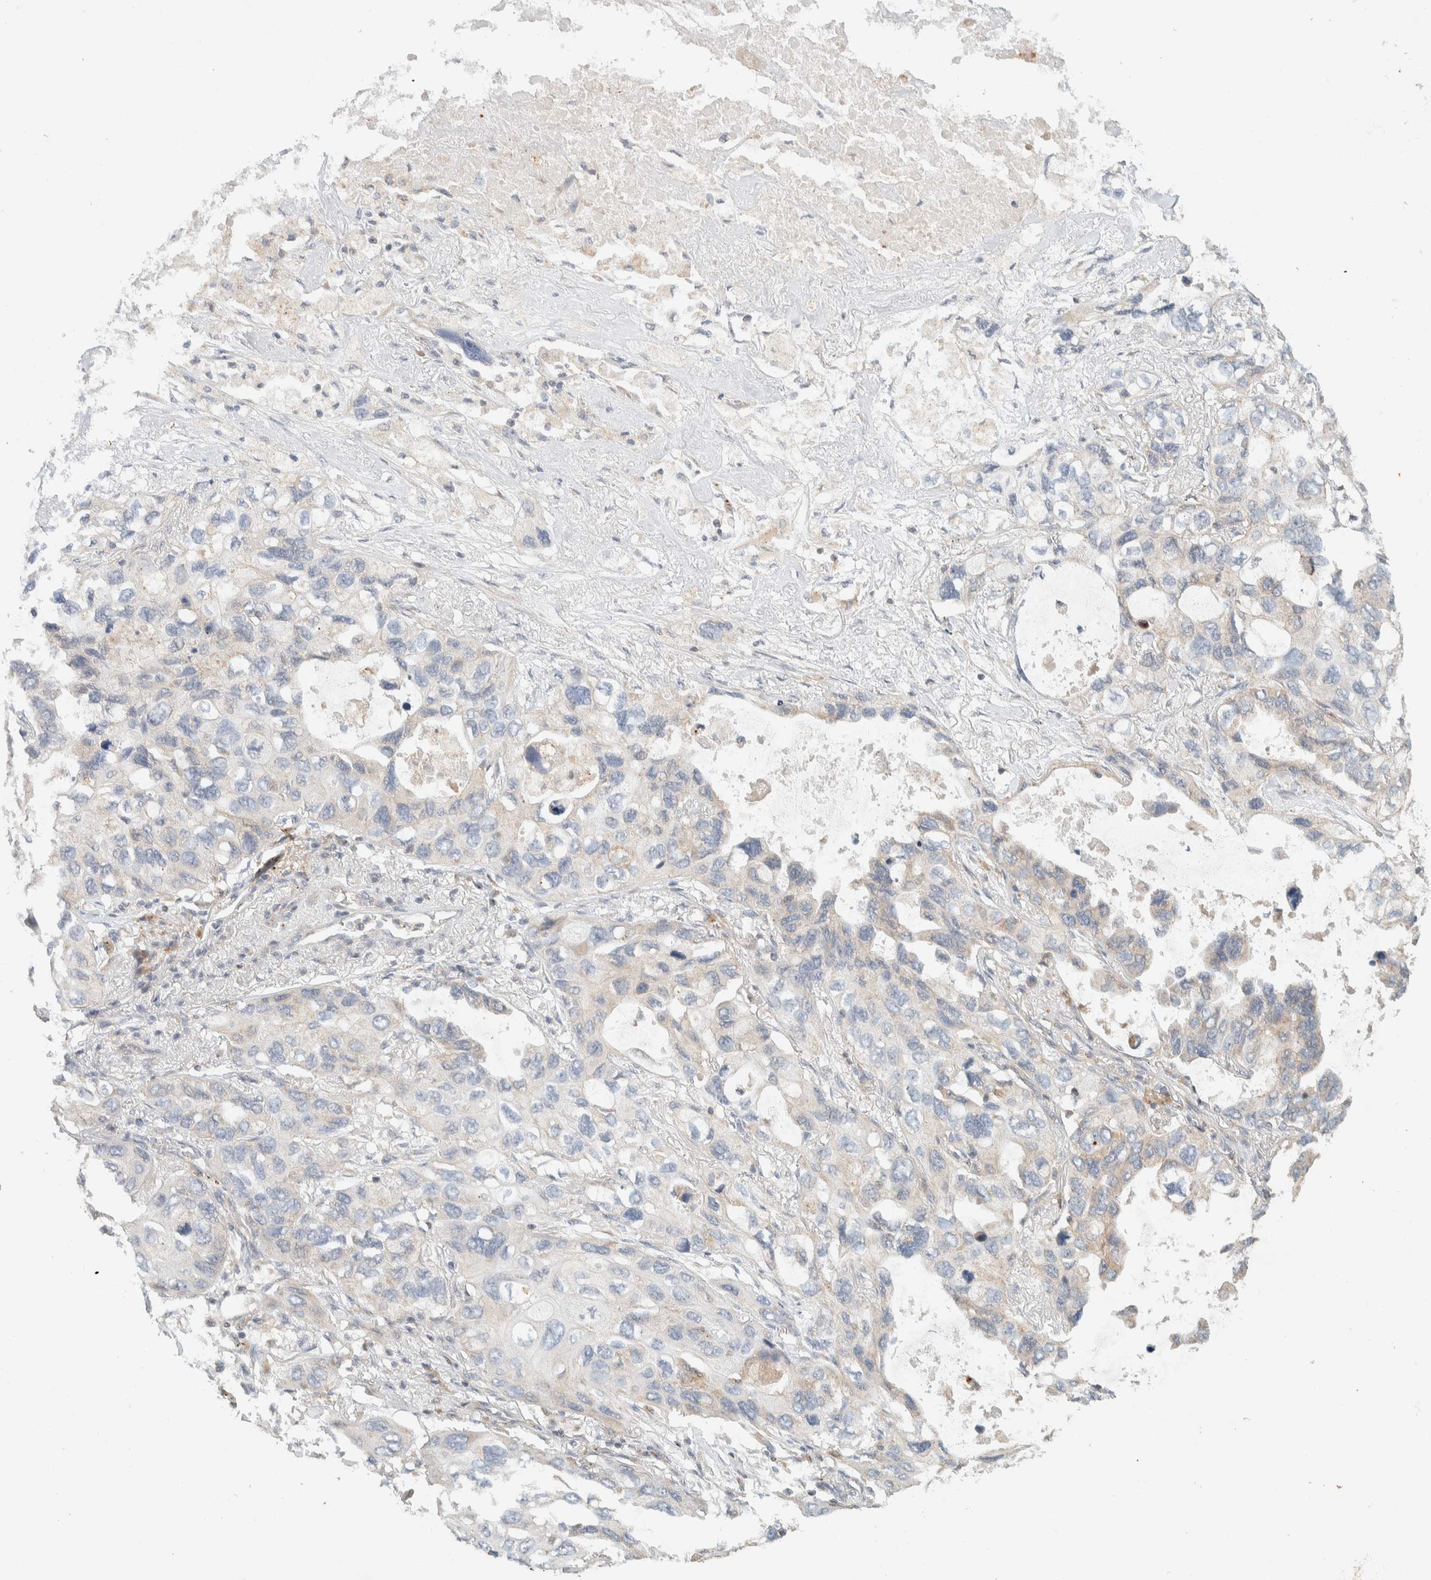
{"staining": {"intensity": "weak", "quantity": "<25%", "location": "cytoplasmic/membranous"}, "tissue": "lung cancer", "cell_type": "Tumor cells", "image_type": "cancer", "snomed": [{"axis": "morphology", "description": "Squamous cell carcinoma, NOS"}, {"axis": "topography", "description": "Lung"}], "caption": "The immunohistochemistry photomicrograph has no significant expression in tumor cells of lung cancer tissue. (DAB (3,3'-diaminobenzidine) IHC visualized using brightfield microscopy, high magnification).", "gene": "KIF9", "patient": {"sex": "female", "age": 73}}